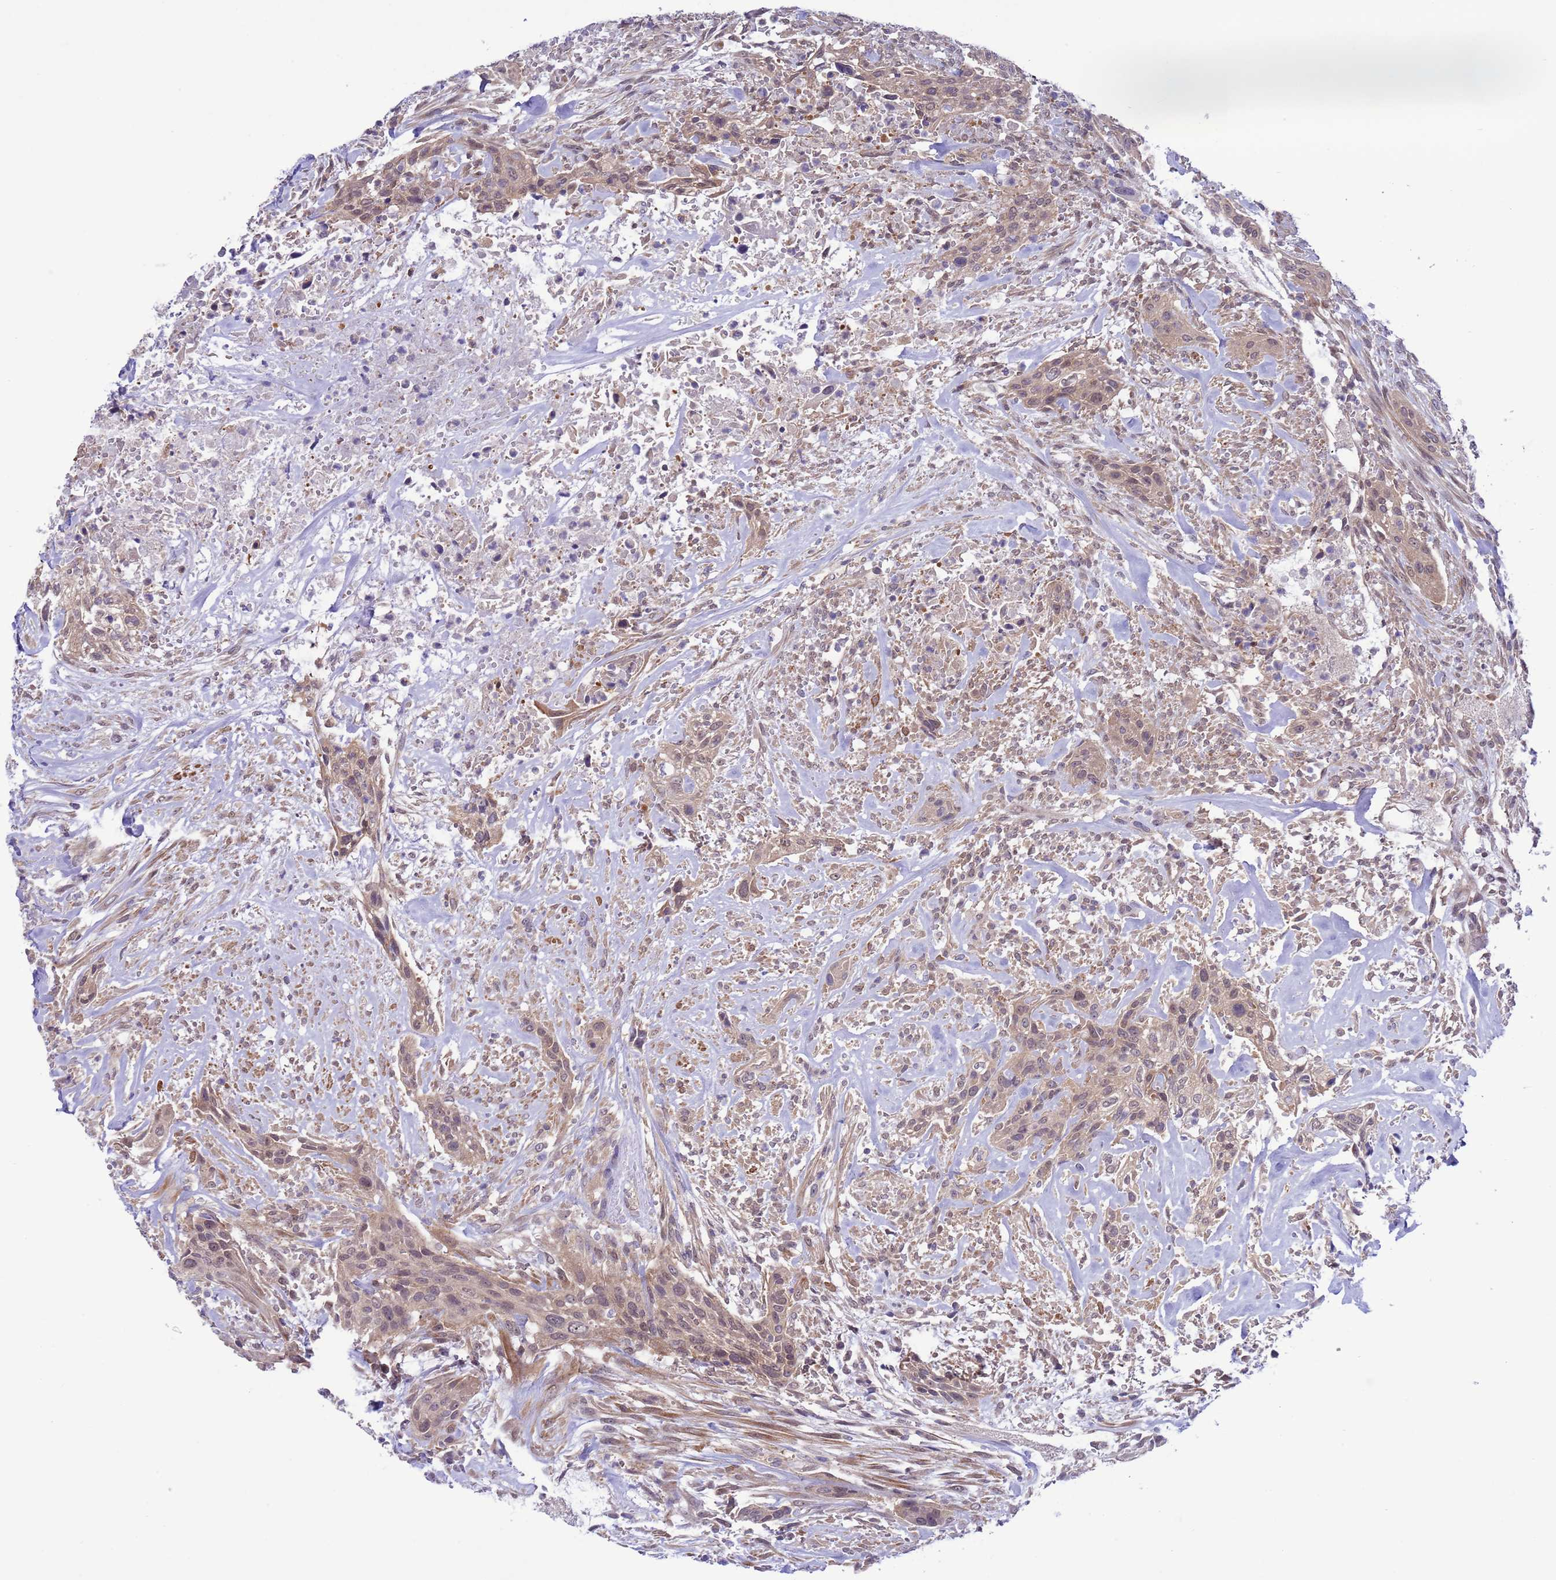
{"staining": {"intensity": "weak", "quantity": ">75%", "location": "cytoplasmic/membranous,nuclear"}, "tissue": "urothelial cancer", "cell_type": "Tumor cells", "image_type": "cancer", "snomed": [{"axis": "morphology", "description": "Urothelial carcinoma, High grade"}, {"axis": "topography", "description": "Urinary bladder"}], "caption": "The micrograph displays immunohistochemical staining of urothelial cancer. There is weak cytoplasmic/membranous and nuclear expression is seen in about >75% of tumor cells. The staining was performed using DAB (3,3'-diaminobenzidine) to visualize the protein expression in brown, while the nuclei were stained in blue with hematoxylin (Magnification: 20x).", "gene": "ZNF461", "patient": {"sex": "male", "age": 35}}